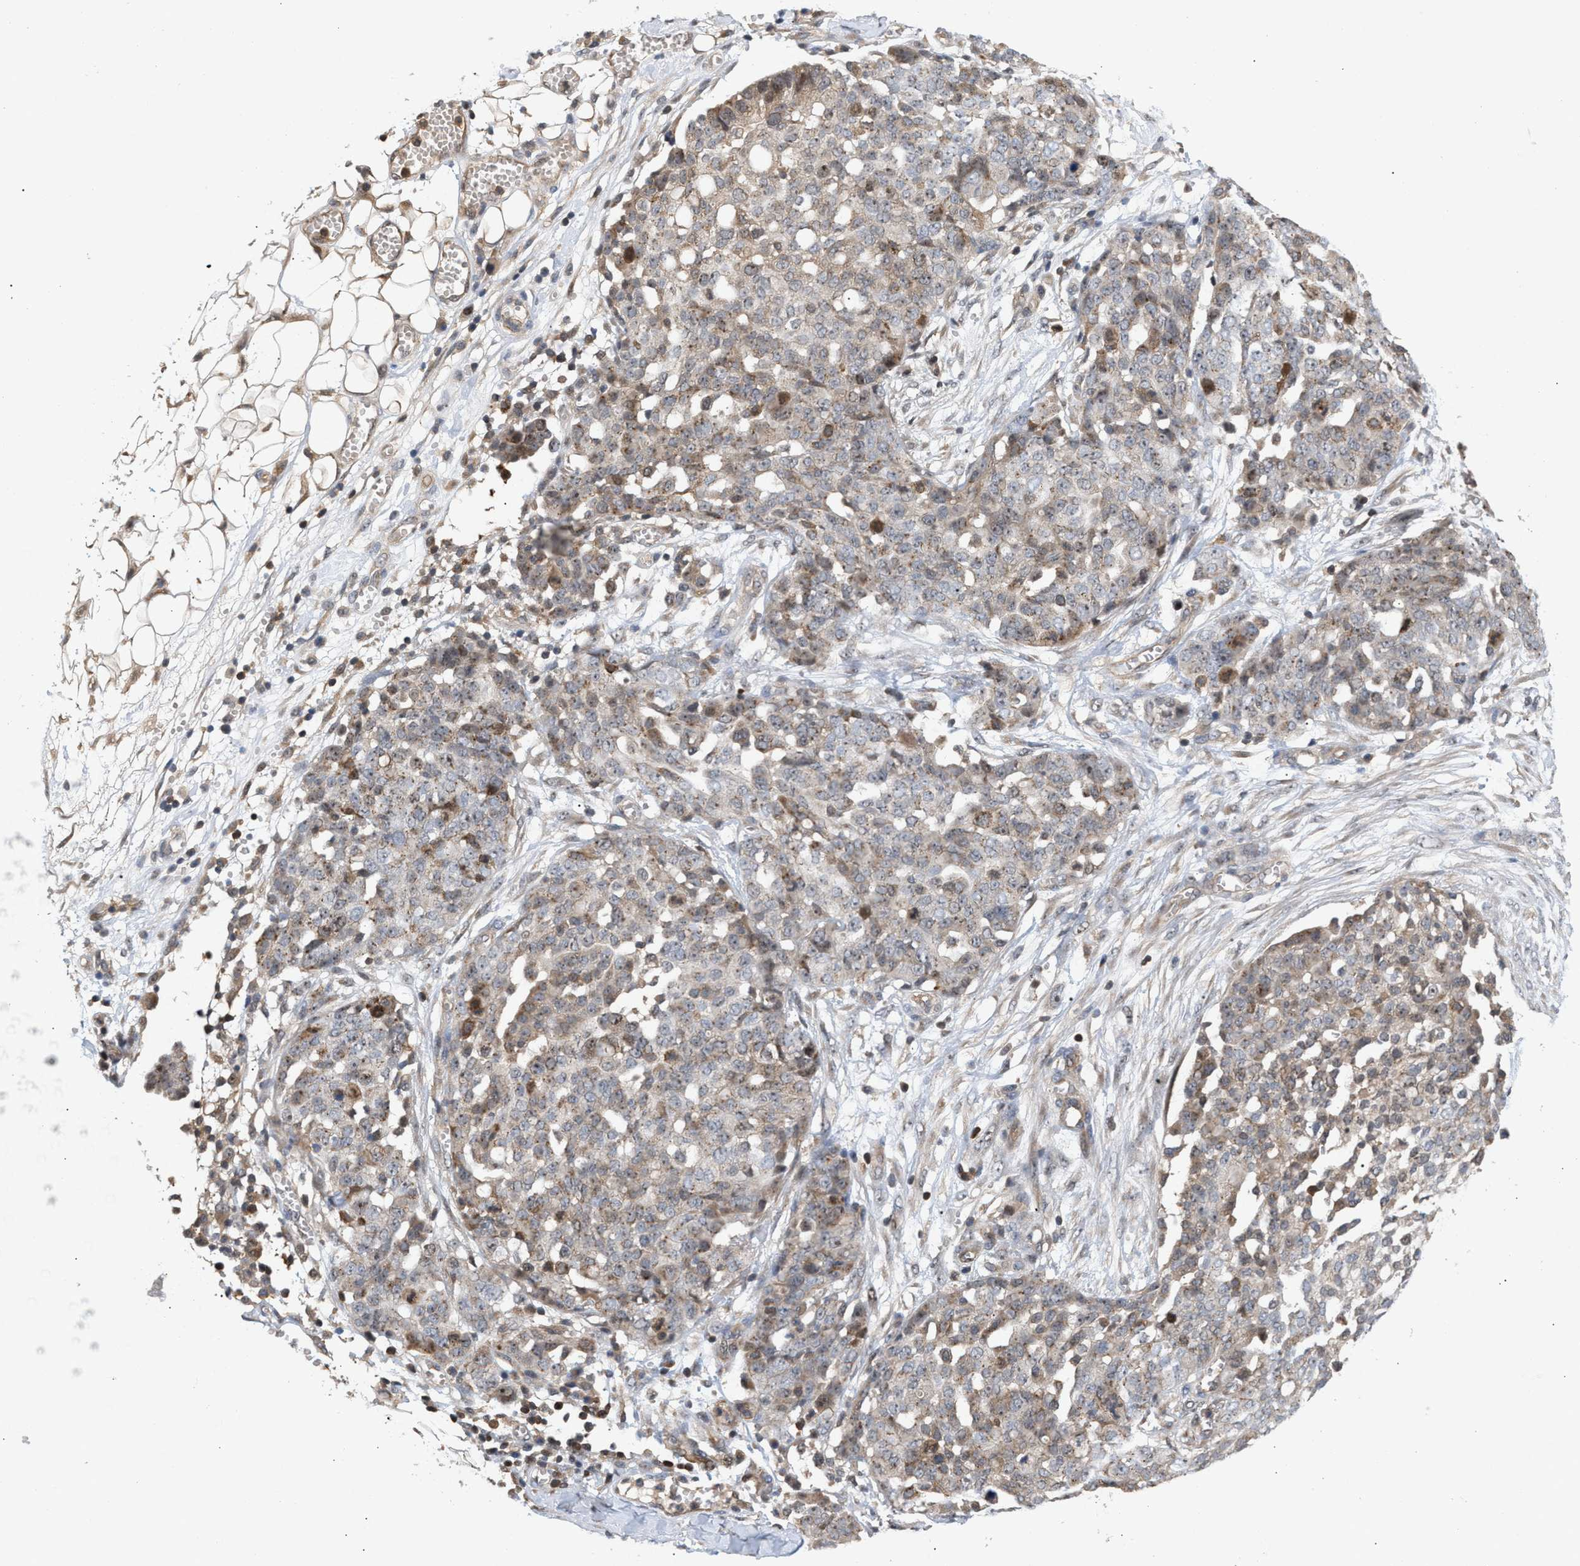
{"staining": {"intensity": "weak", "quantity": "25%-75%", "location": "cytoplasmic/membranous"}, "tissue": "ovarian cancer", "cell_type": "Tumor cells", "image_type": "cancer", "snomed": [{"axis": "morphology", "description": "Cystadenocarcinoma, serous, NOS"}, {"axis": "topography", "description": "Soft tissue"}, {"axis": "topography", "description": "Ovary"}], "caption": "Immunohistochemical staining of human ovarian serous cystadenocarcinoma exhibits low levels of weak cytoplasmic/membranous staining in approximately 25%-75% of tumor cells.", "gene": "GLOD4", "patient": {"sex": "female", "age": 57}}